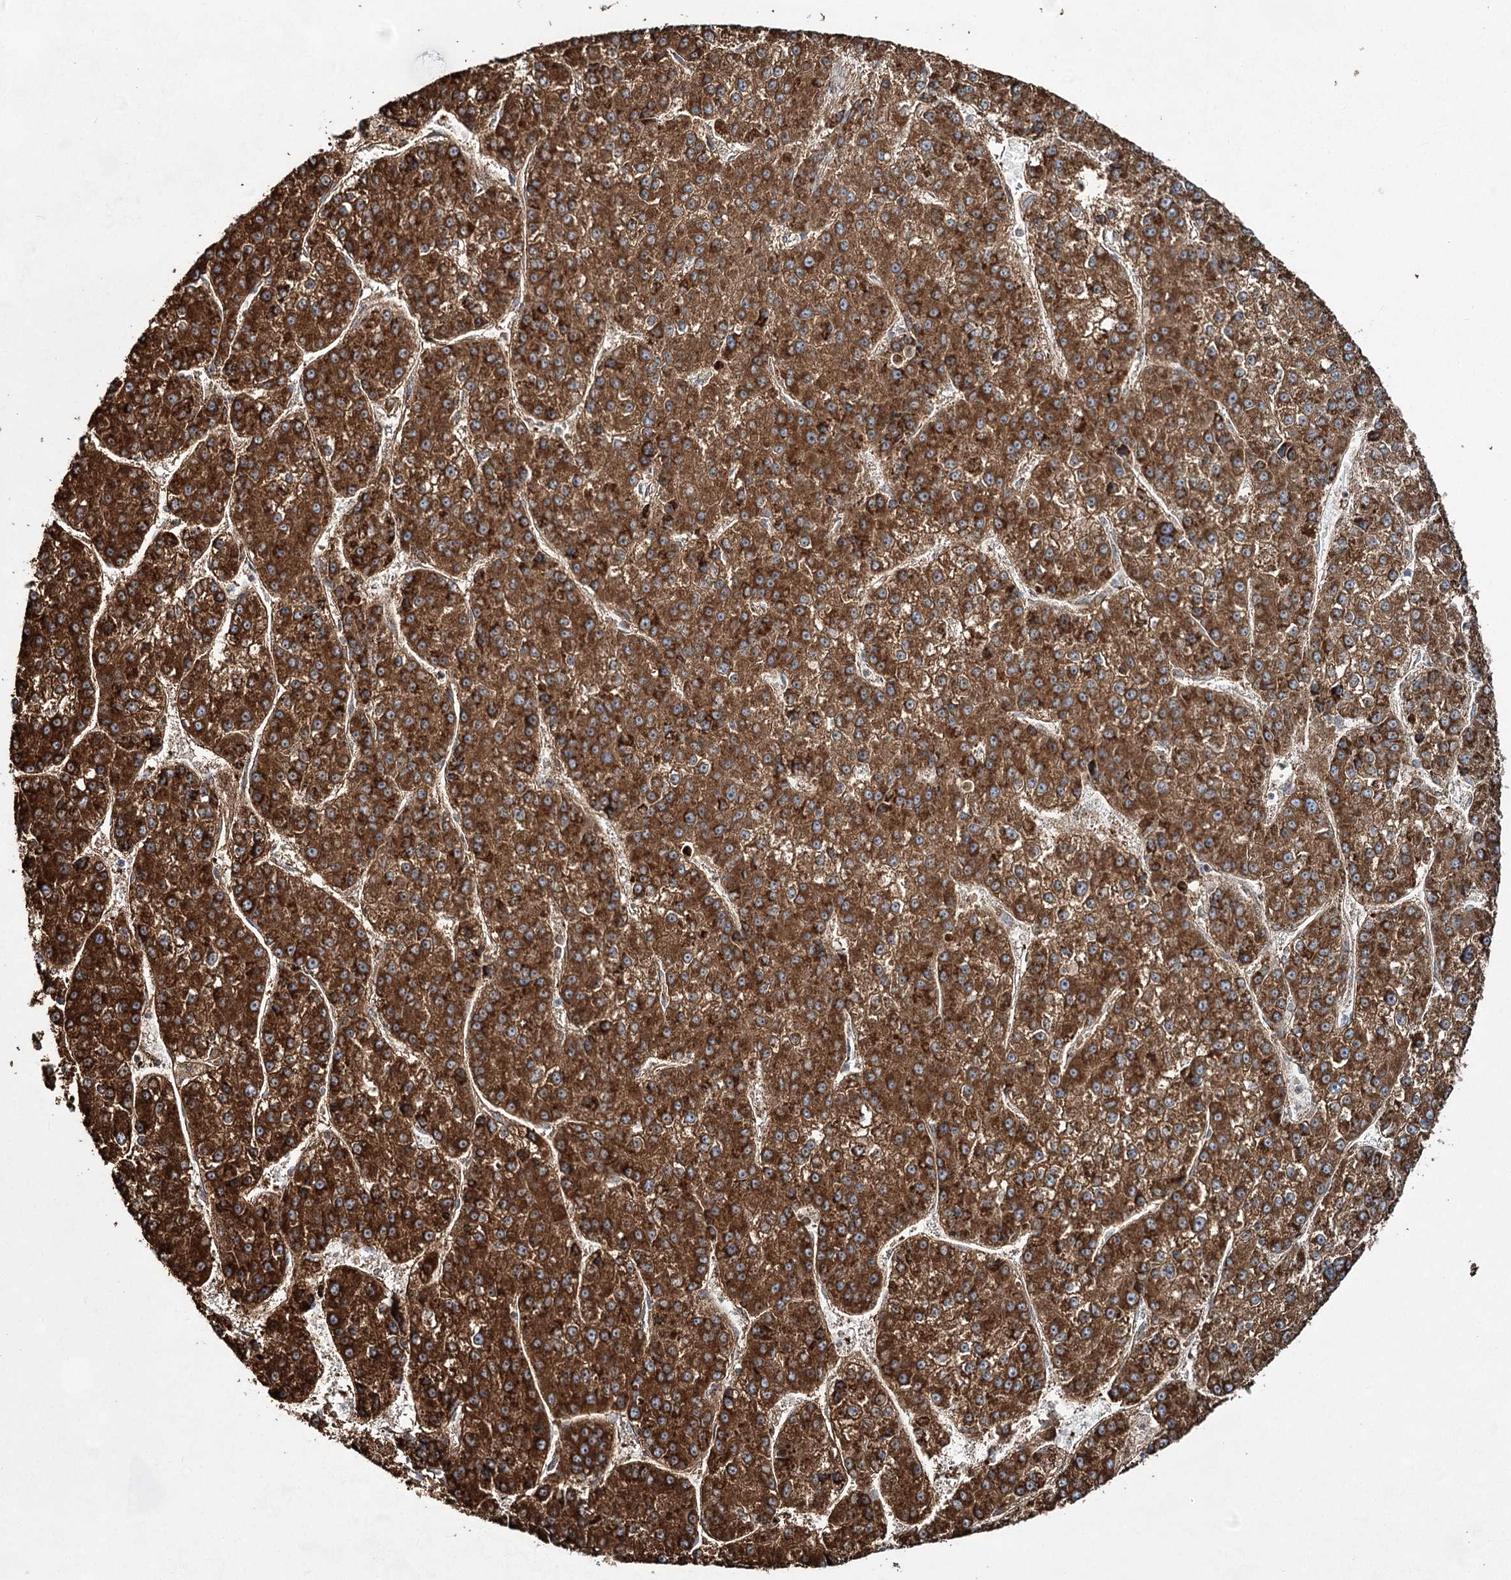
{"staining": {"intensity": "strong", "quantity": ">75%", "location": "cytoplasmic/membranous"}, "tissue": "liver cancer", "cell_type": "Tumor cells", "image_type": "cancer", "snomed": [{"axis": "morphology", "description": "Carcinoma, Hepatocellular, NOS"}, {"axis": "topography", "description": "Liver"}], "caption": "Liver cancer (hepatocellular carcinoma) stained with a protein marker demonstrates strong staining in tumor cells.", "gene": "CWF19L1", "patient": {"sex": "female", "age": 73}}